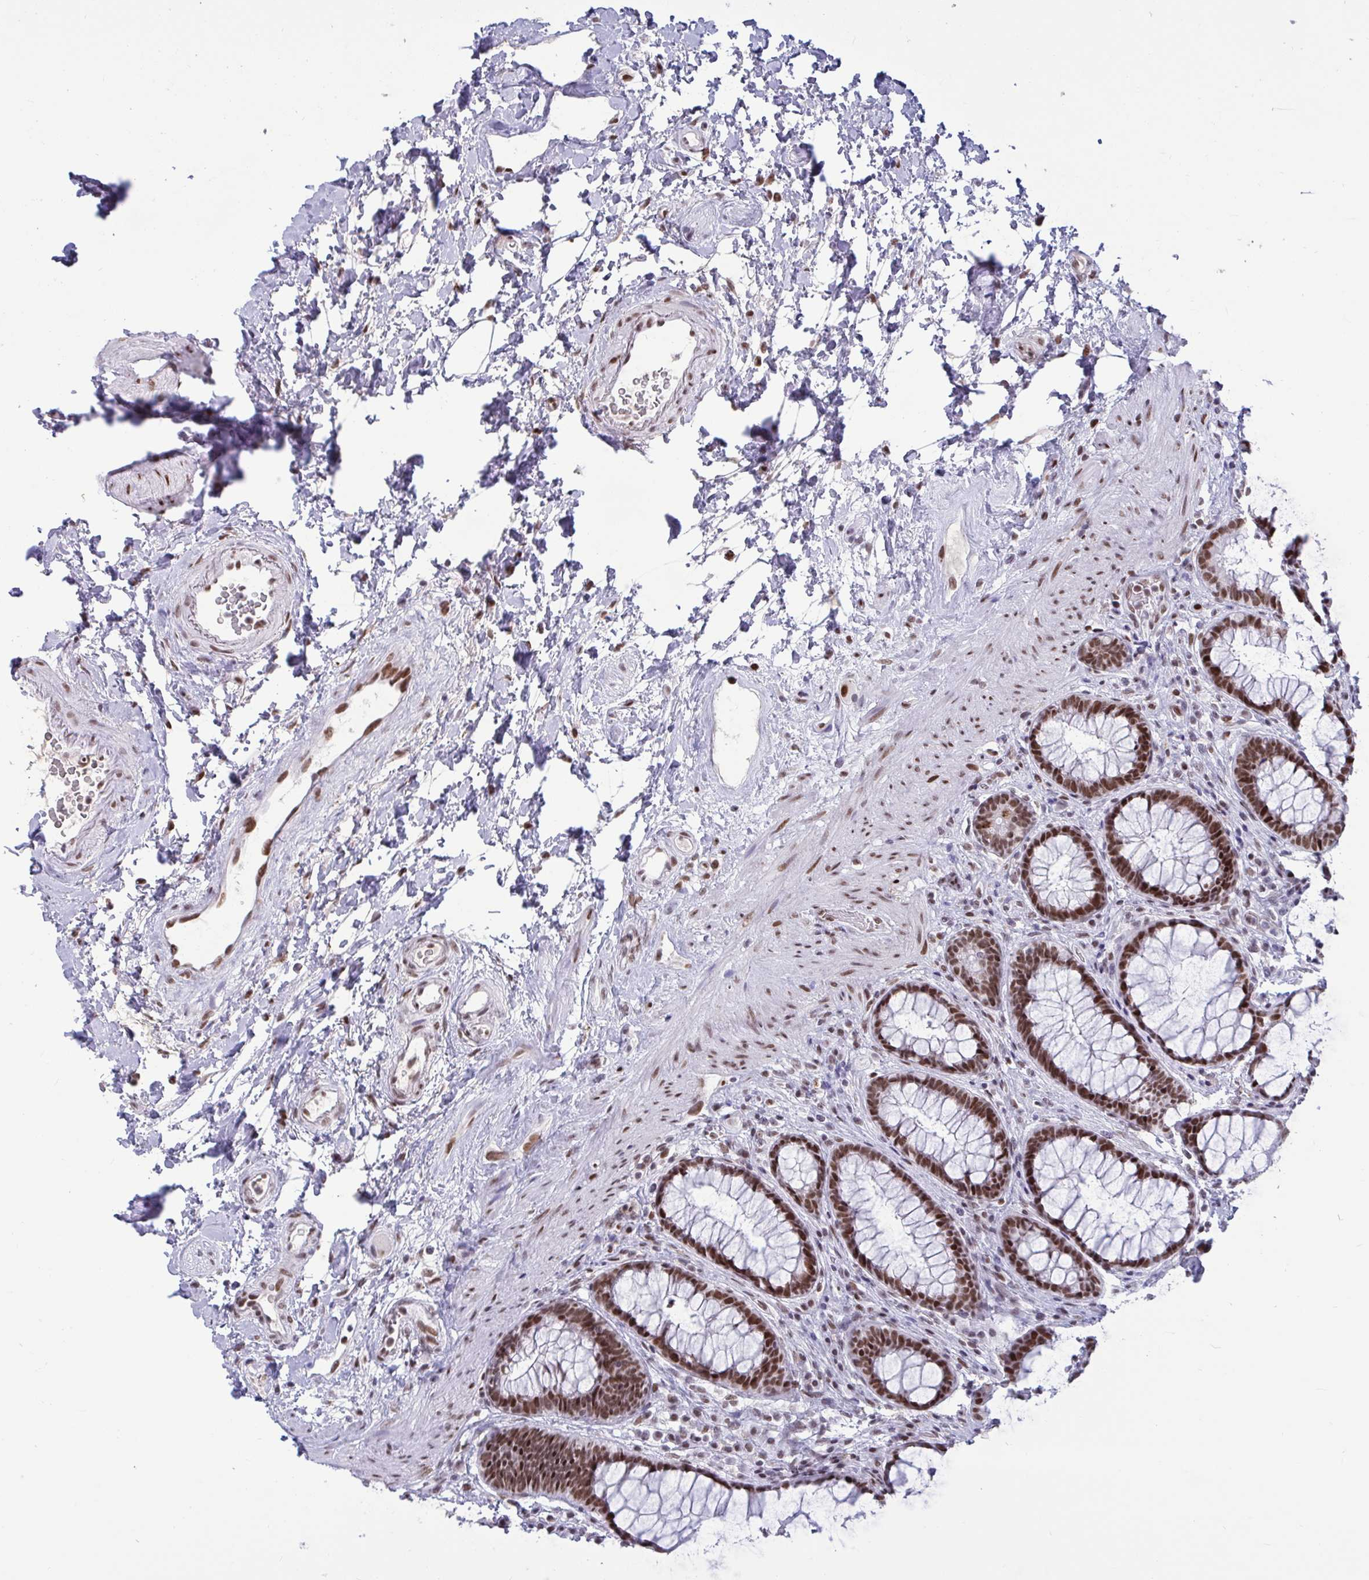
{"staining": {"intensity": "strong", "quantity": ">75%", "location": "nuclear"}, "tissue": "rectum", "cell_type": "Glandular cells", "image_type": "normal", "snomed": [{"axis": "morphology", "description": "Normal tissue, NOS"}, {"axis": "topography", "description": "Rectum"}], "caption": "The image exhibits a brown stain indicating the presence of a protein in the nuclear of glandular cells in rectum. Nuclei are stained in blue.", "gene": "CBFA2T2", "patient": {"sex": "male", "age": 72}}